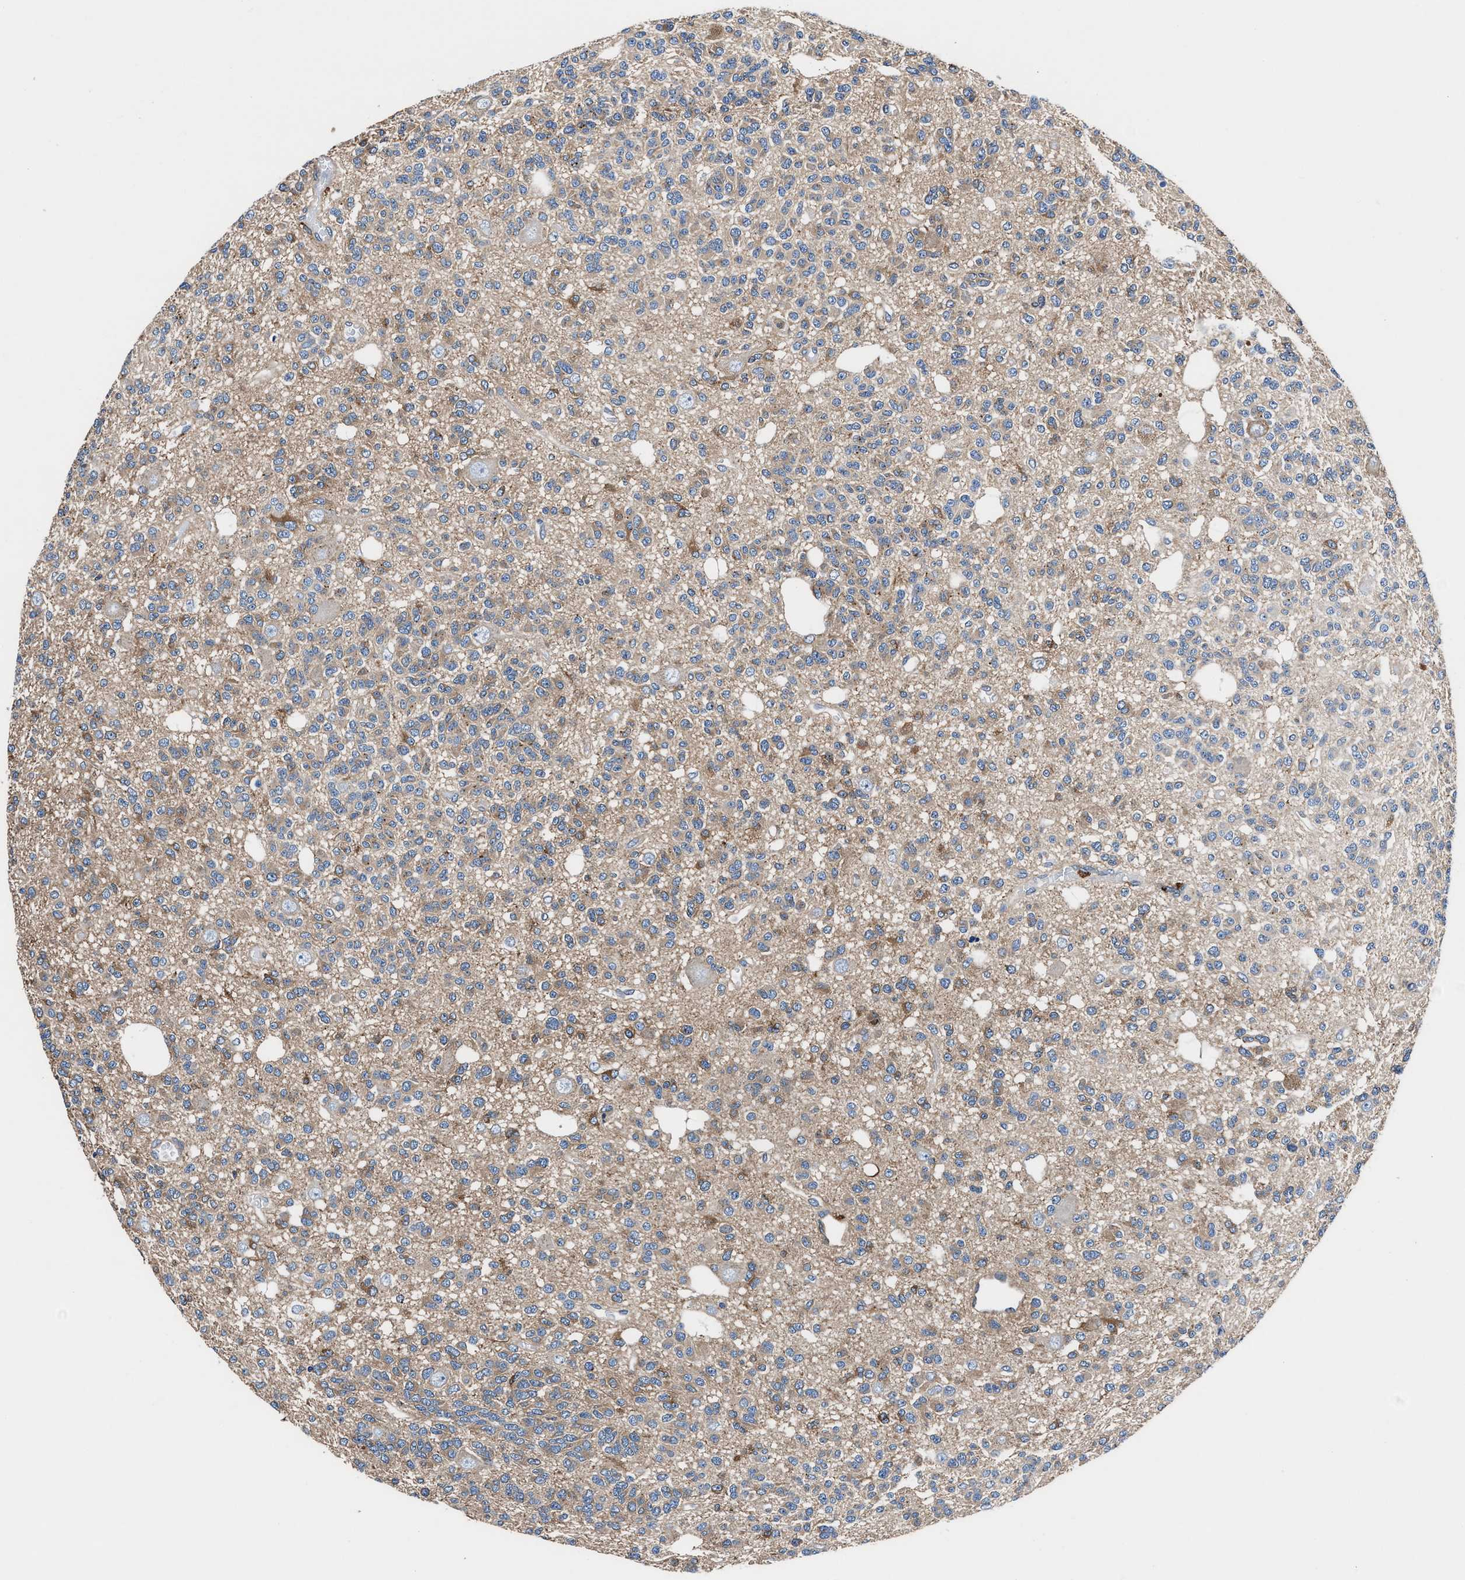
{"staining": {"intensity": "negative", "quantity": "none", "location": "none"}, "tissue": "glioma", "cell_type": "Tumor cells", "image_type": "cancer", "snomed": [{"axis": "morphology", "description": "Glioma, malignant, Low grade"}, {"axis": "topography", "description": "Brain"}], "caption": "DAB immunohistochemical staining of malignant glioma (low-grade) shows no significant staining in tumor cells.", "gene": "SH3GL1", "patient": {"sex": "male", "age": 38}}